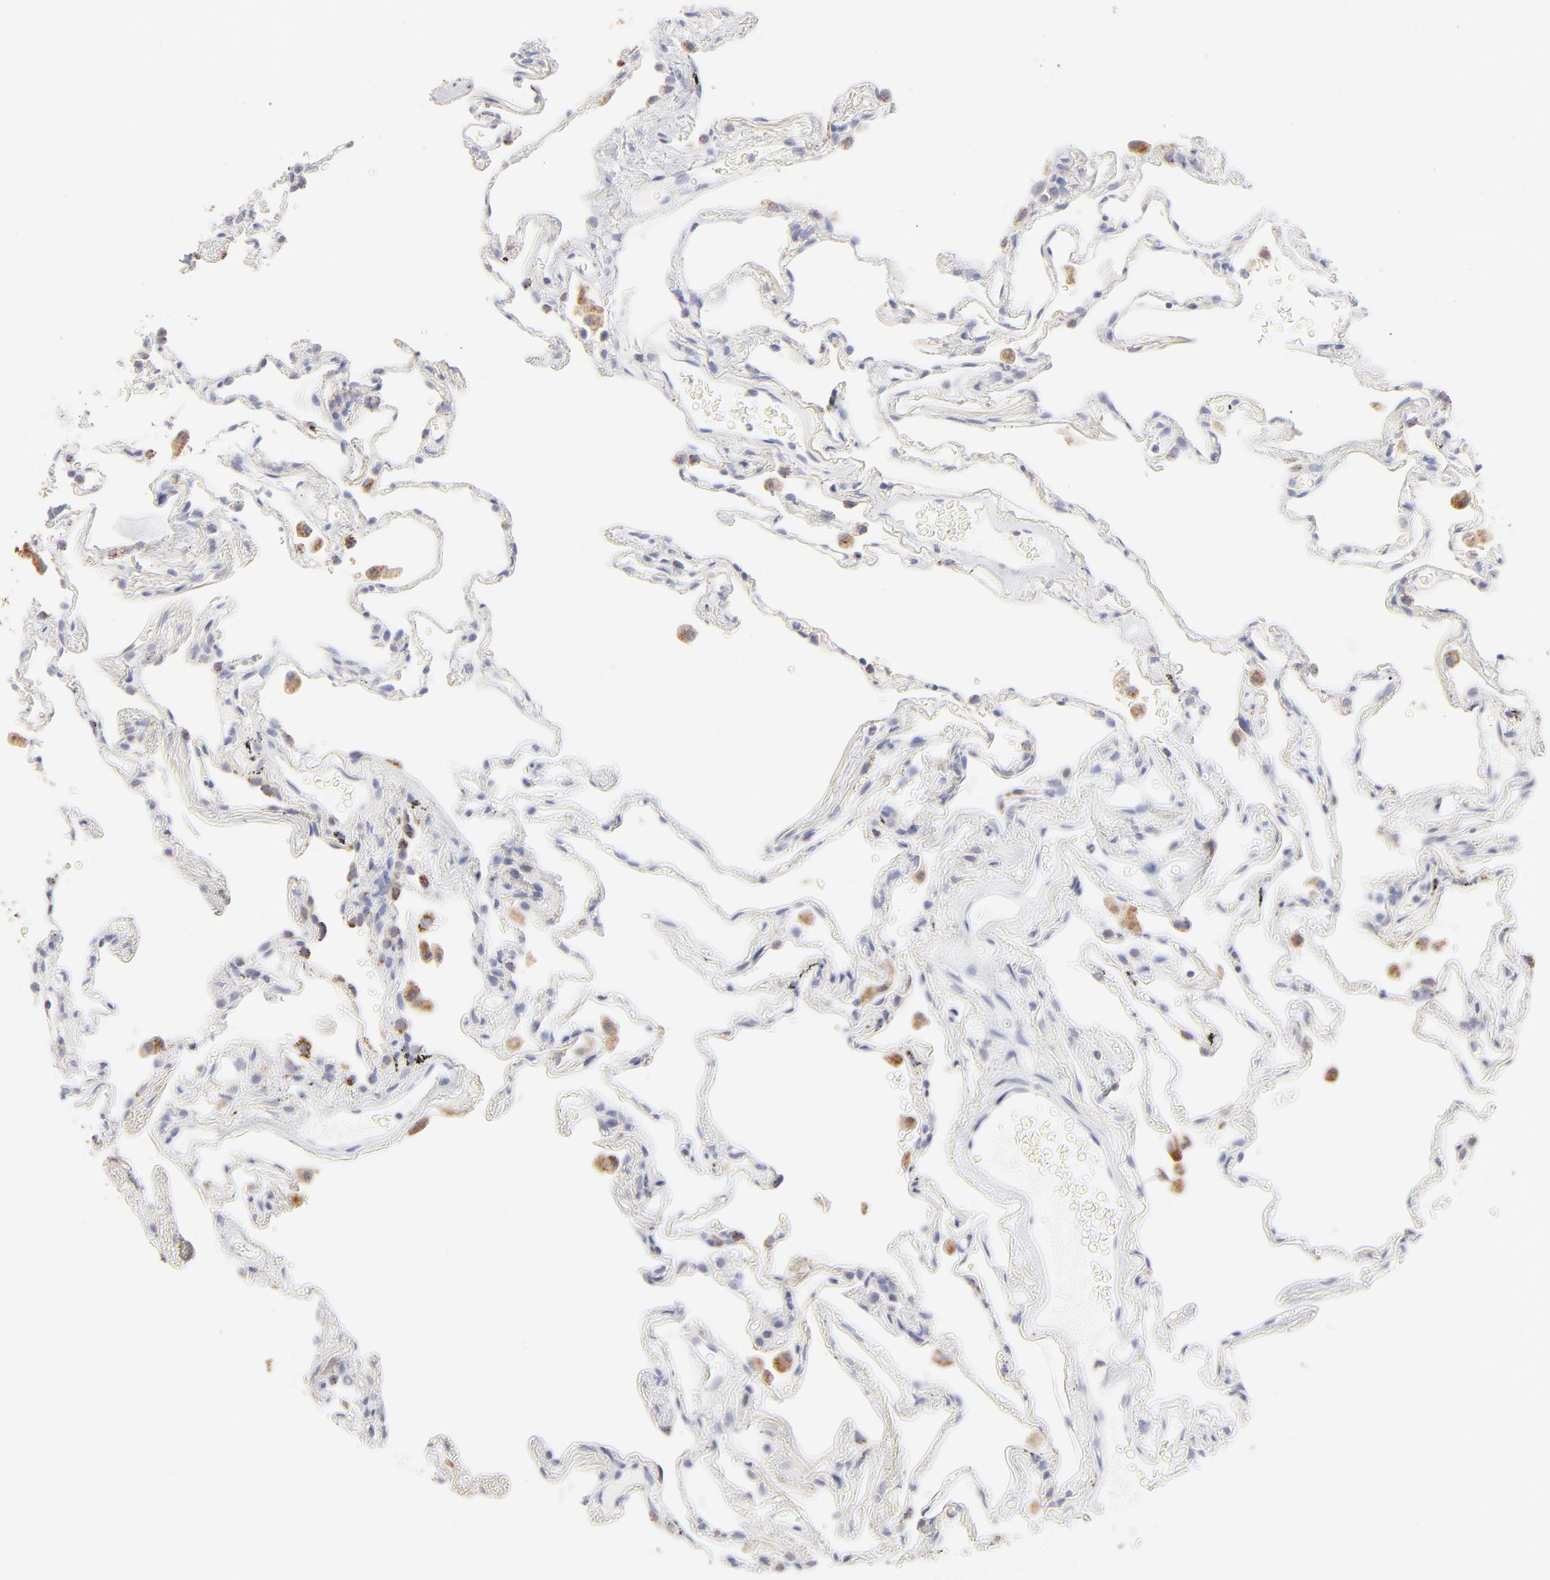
{"staining": {"intensity": "negative", "quantity": "none", "location": "none"}, "tissue": "lung", "cell_type": "Alveolar cells", "image_type": "normal", "snomed": [{"axis": "morphology", "description": "Normal tissue, NOS"}, {"axis": "morphology", "description": "Inflammation, NOS"}, {"axis": "topography", "description": "Lung"}], "caption": "Immunohistochemical staining of unremarkable lung demonstrates no significant positivity in alveolar cells. (Brightfield microscopy of DAB immunohistochemistry (IHC) at high magnification).", "gene": "TST", "patient": {"sex": "male", "age": 69}}